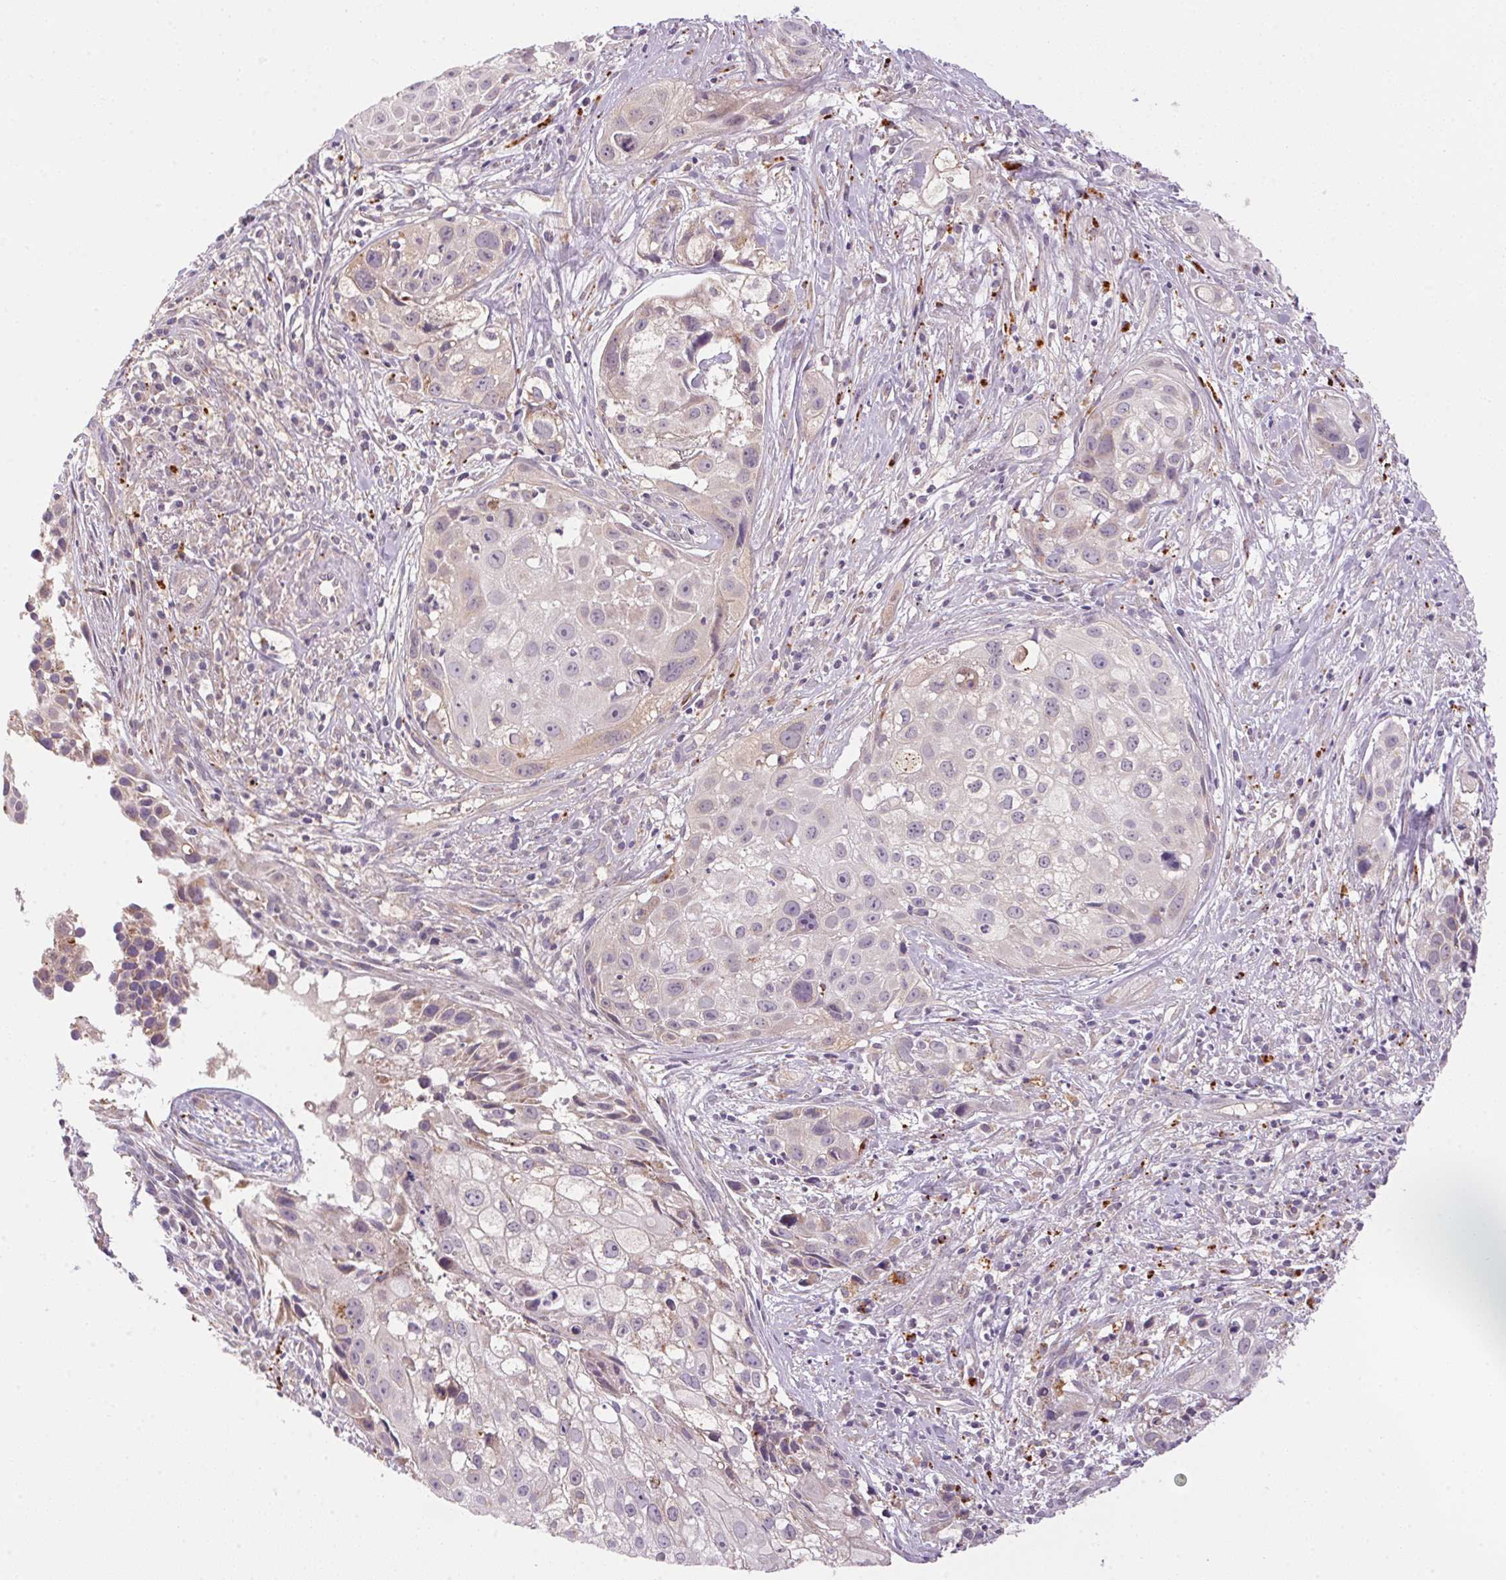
{"staining": {"intensity": "negative", "quantity": "none", "location": "none"}, "tissue": "cervical cancer", "cell_type": "Tumor cells", "image_type": "cancer", "snomed": [{"axis": "morphology", "description": "Squamous cell carcinoma, NOS"}, {"axis": "topography", "description": "Cervix"}], "caption": "IHC micrograph of human cervical cancer stained for a protein (brown), which demonstrates no staining in tumor cells.", "gene": "ADH5", "patient": {"sex": "female", "age": 53}}